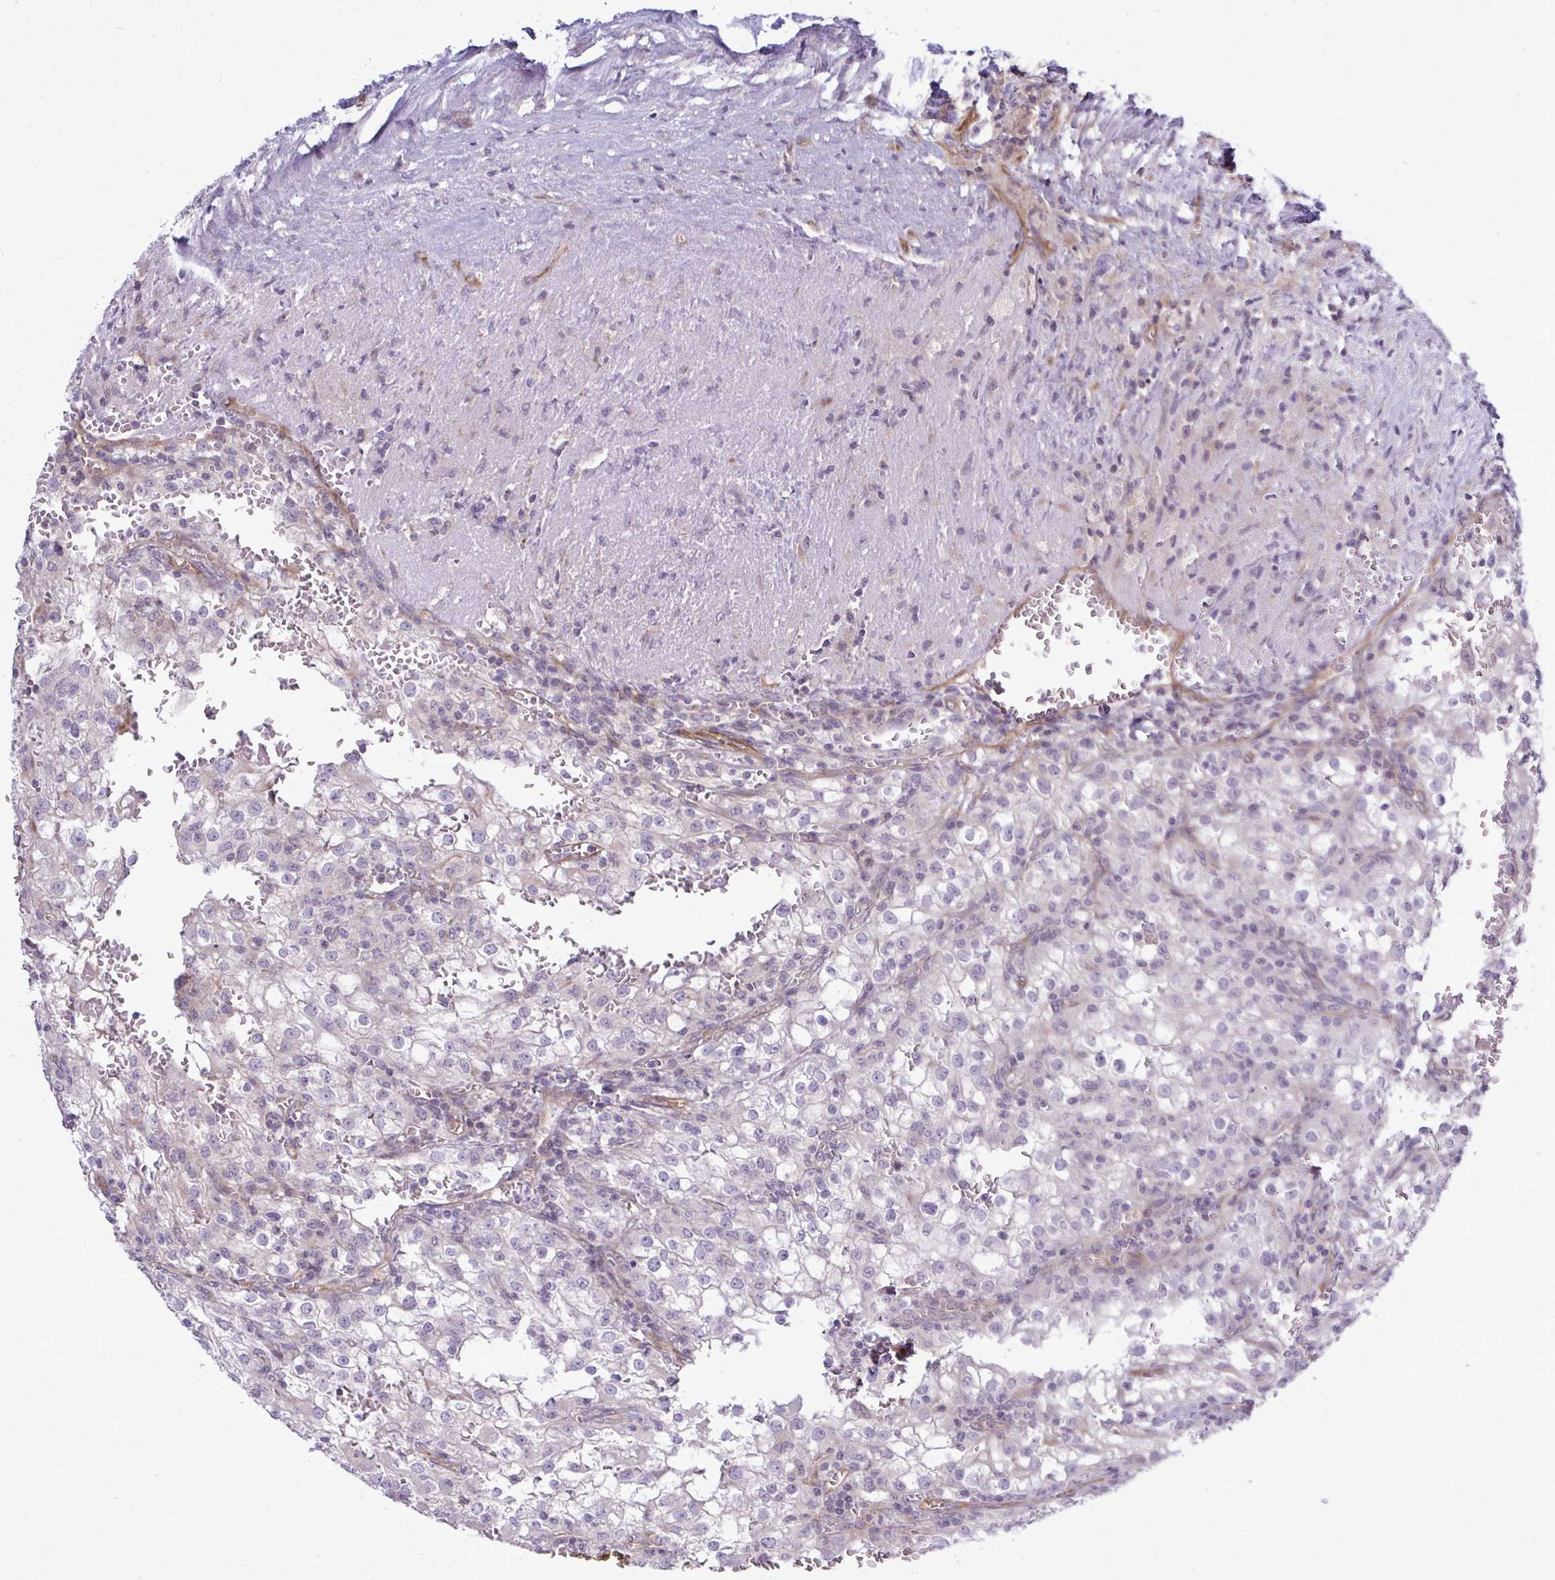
{"staining": {"intensity": "negative", "quantity": "none", "location": "none"}, "tissue": "renal cancer", "cell_type": "Tumor cells", "image_type": "cancer", "snomed": [{"axis": "morphology", "description": "Adenocarcinoma, NOS"}, {"axis": "topography", "description": "Kidney"}], "caption": "Histopathology image shows no significant protein staining in tumor cells of renal cancer.", "gene": "FUT10", "patient": {"sex": "female", "age": 74}}